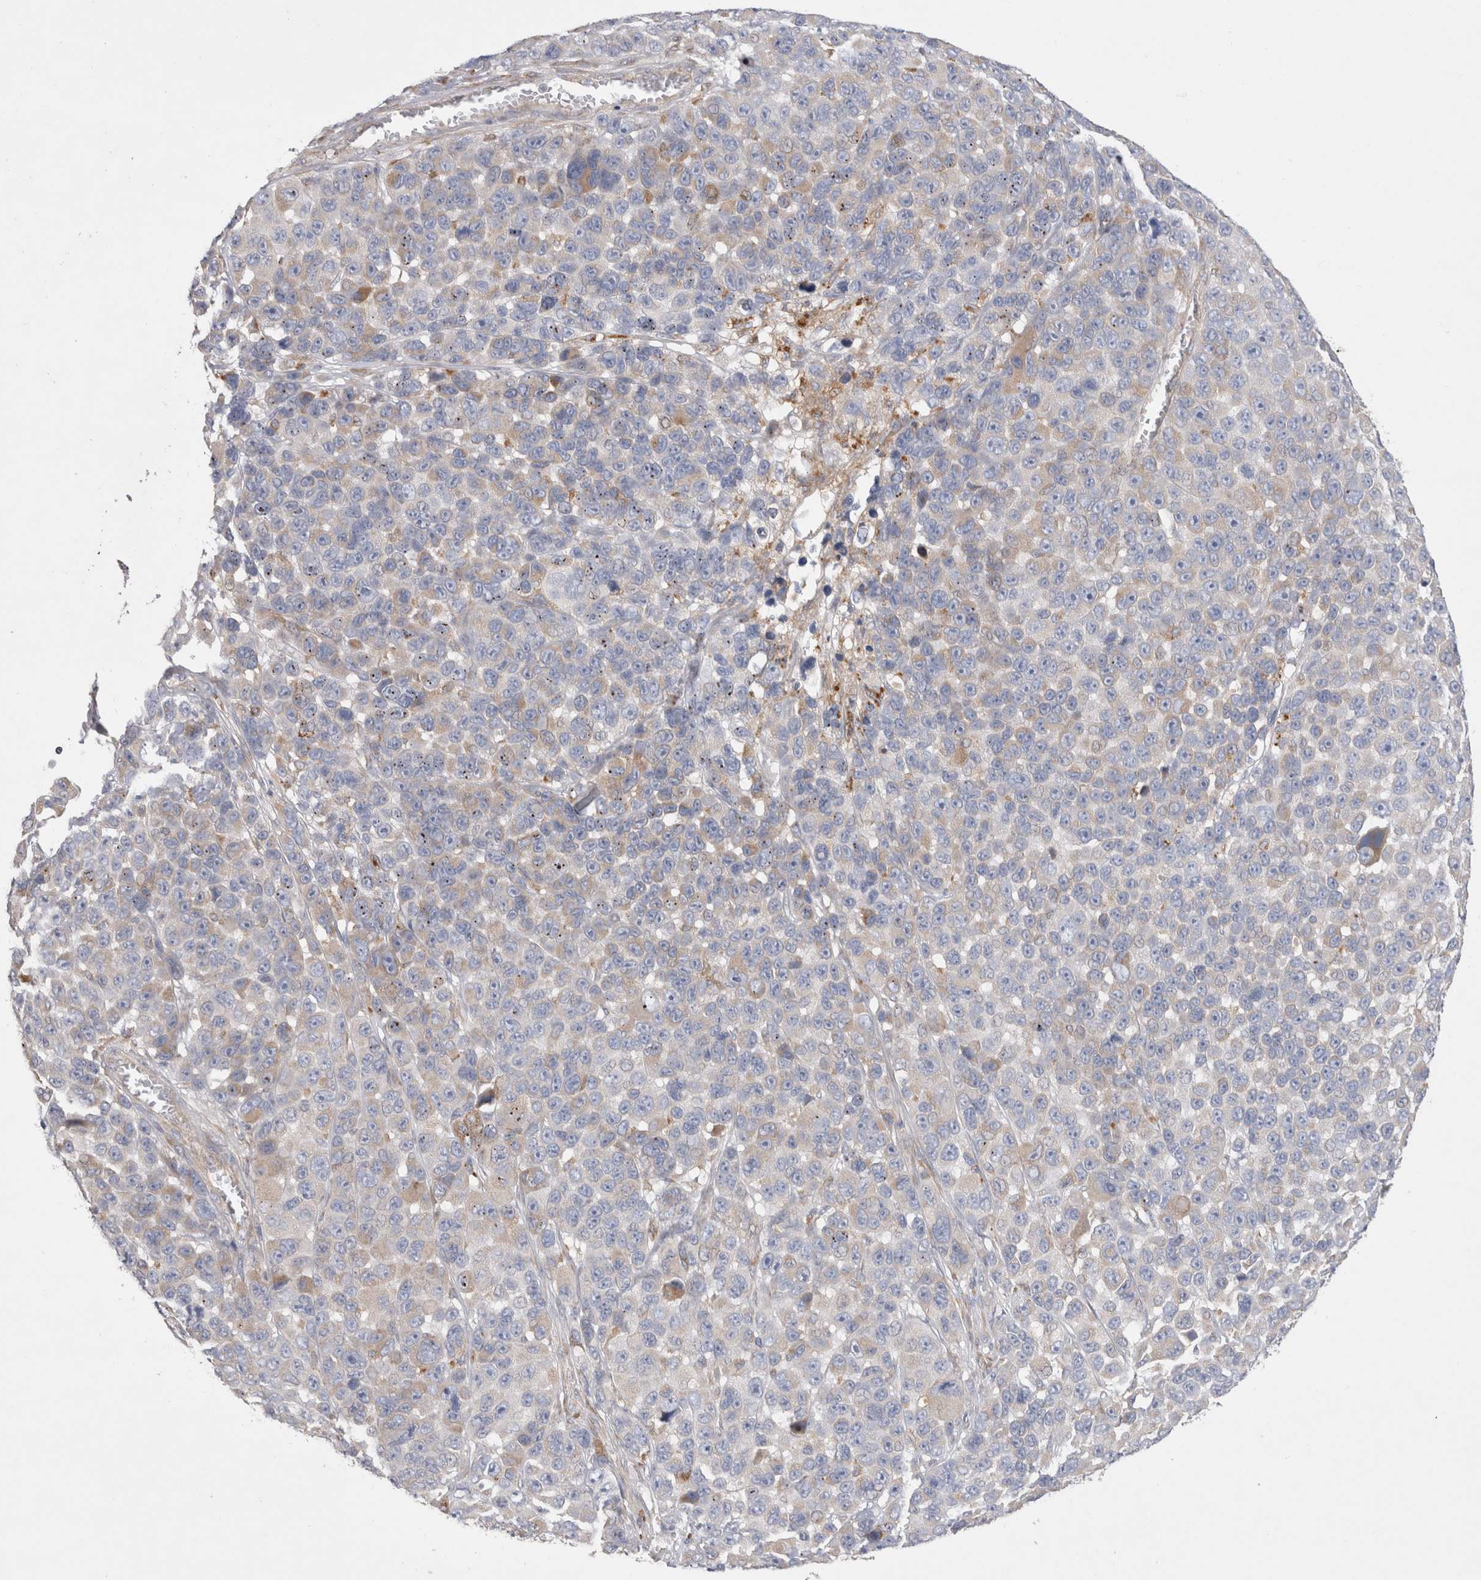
{"staining": {"intensity": "negative", "quantity": "none", "location": "none"}, "tissue": "melanoma", "cell_type": "Tumor cells", "image_type": "cancer", "snomed": [{"axis": "morphology", "description": "Malignant melanoma, NOS"}, {"axis": "topography", "description": "Skin"}], "caption": "DAB immunohistochemical staining of melanoma shows no significant expression in tumor cells. (DAB (3,3'-diaminobenzidine) immunohistochemistry (IHC) with hematoxylin counter stain).", "gene": "TBC1D16", "patient": {"sex": "male", "age": 53}}